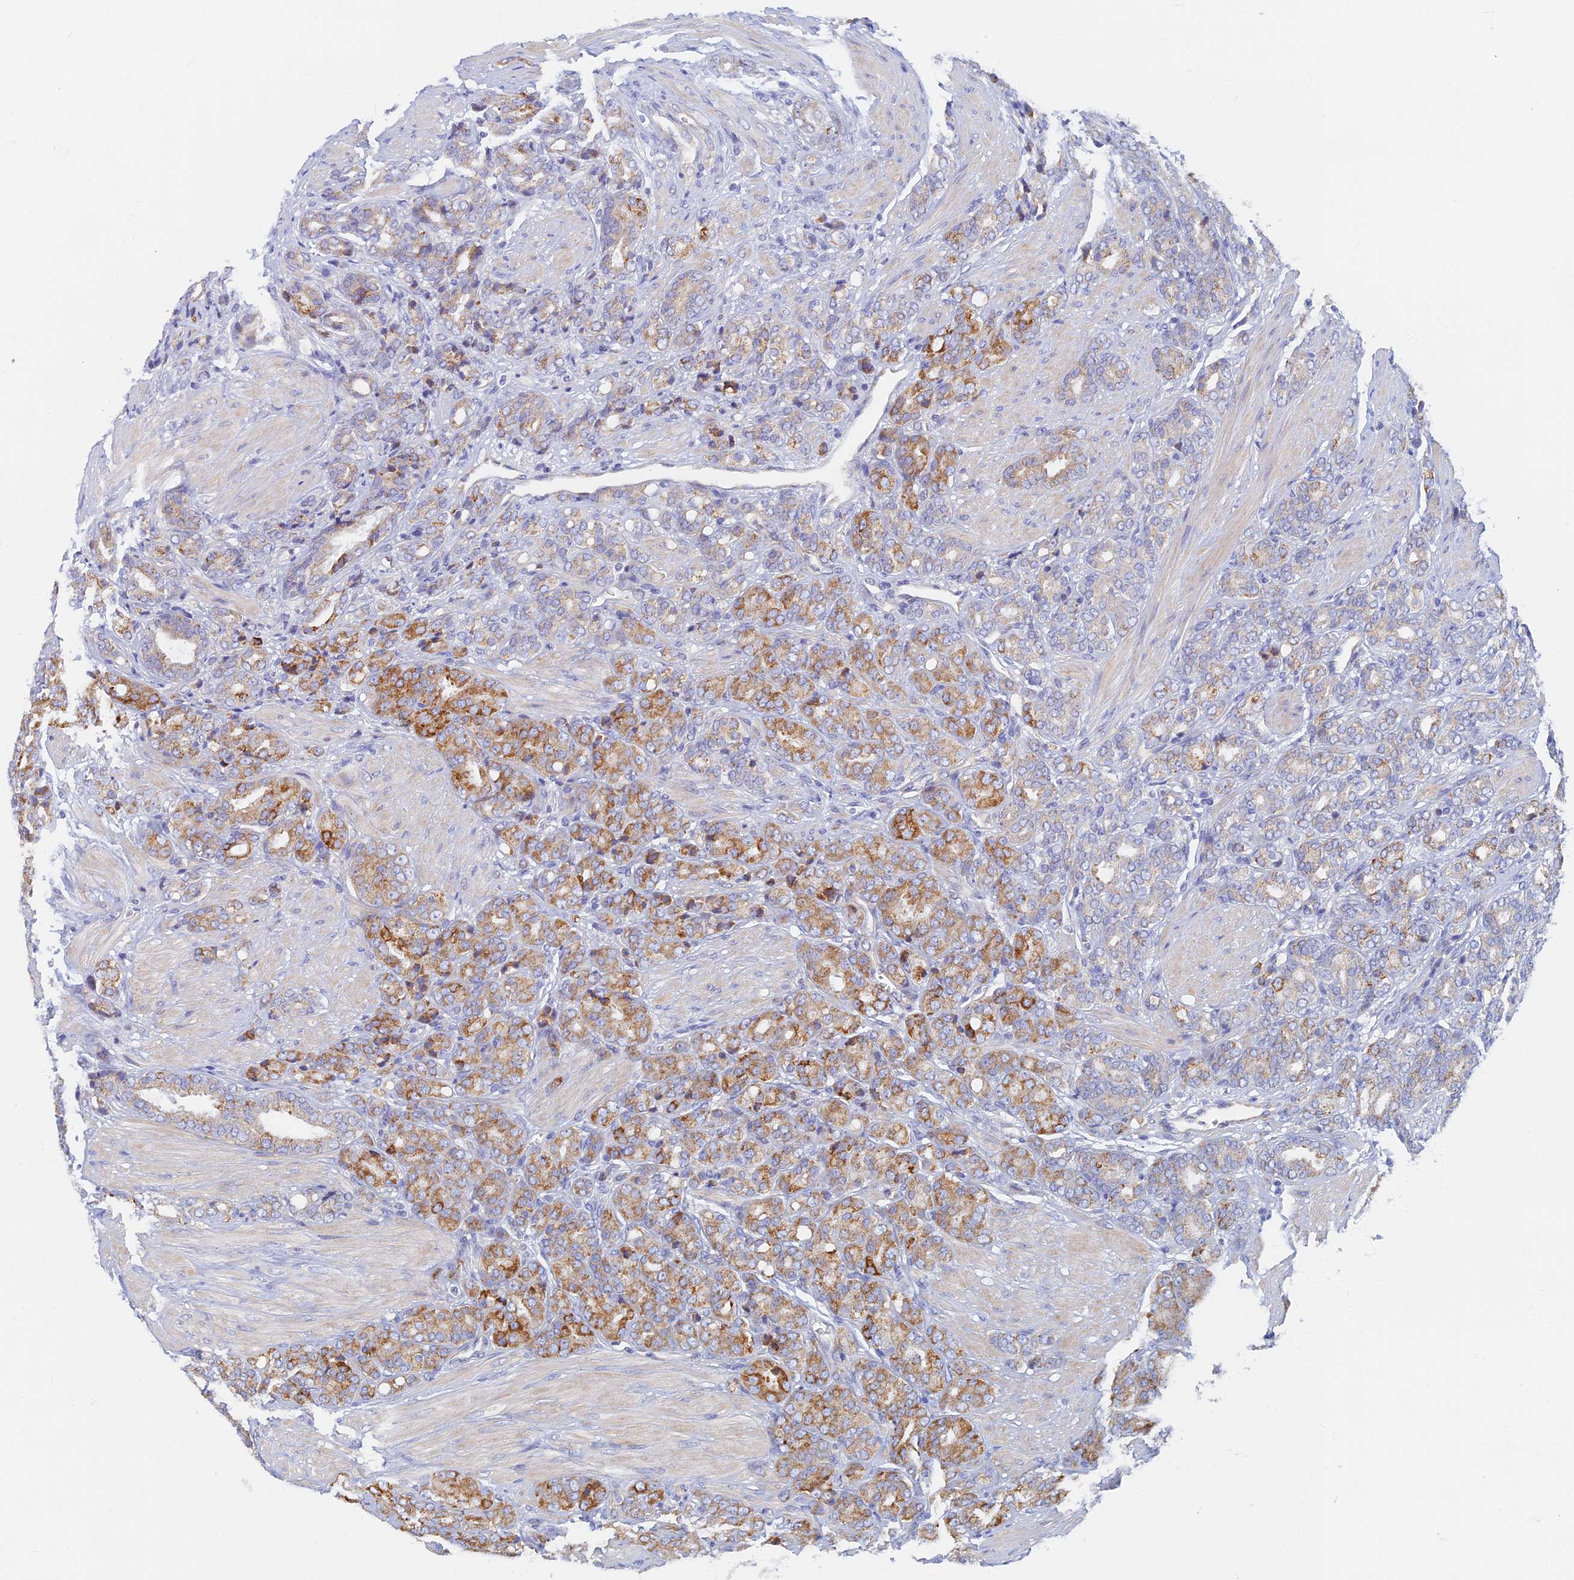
{"staining": {"intensity": "moderate", "quantity": "25%-75%", "location": "cytoplasmic/membranous"}, "tissue": "prostate cancer", "cell_type": "Tumor cells", "image_type": "cancer", "snomed": [{"axis": "morphology", "description": "Adenocarcinoma, High grade"}, {"axis": "topography", "description": "Prostate"}], "caption": "About 25%-75% of tumor cells in prostate adenocarcinoma (high-grade) display moderate cytoplasmic/membranous protein expression as visualized by brown immunohistochemical staining.", "gene": "TMEM44", "patient": {"sex": "male", "age": 62}}